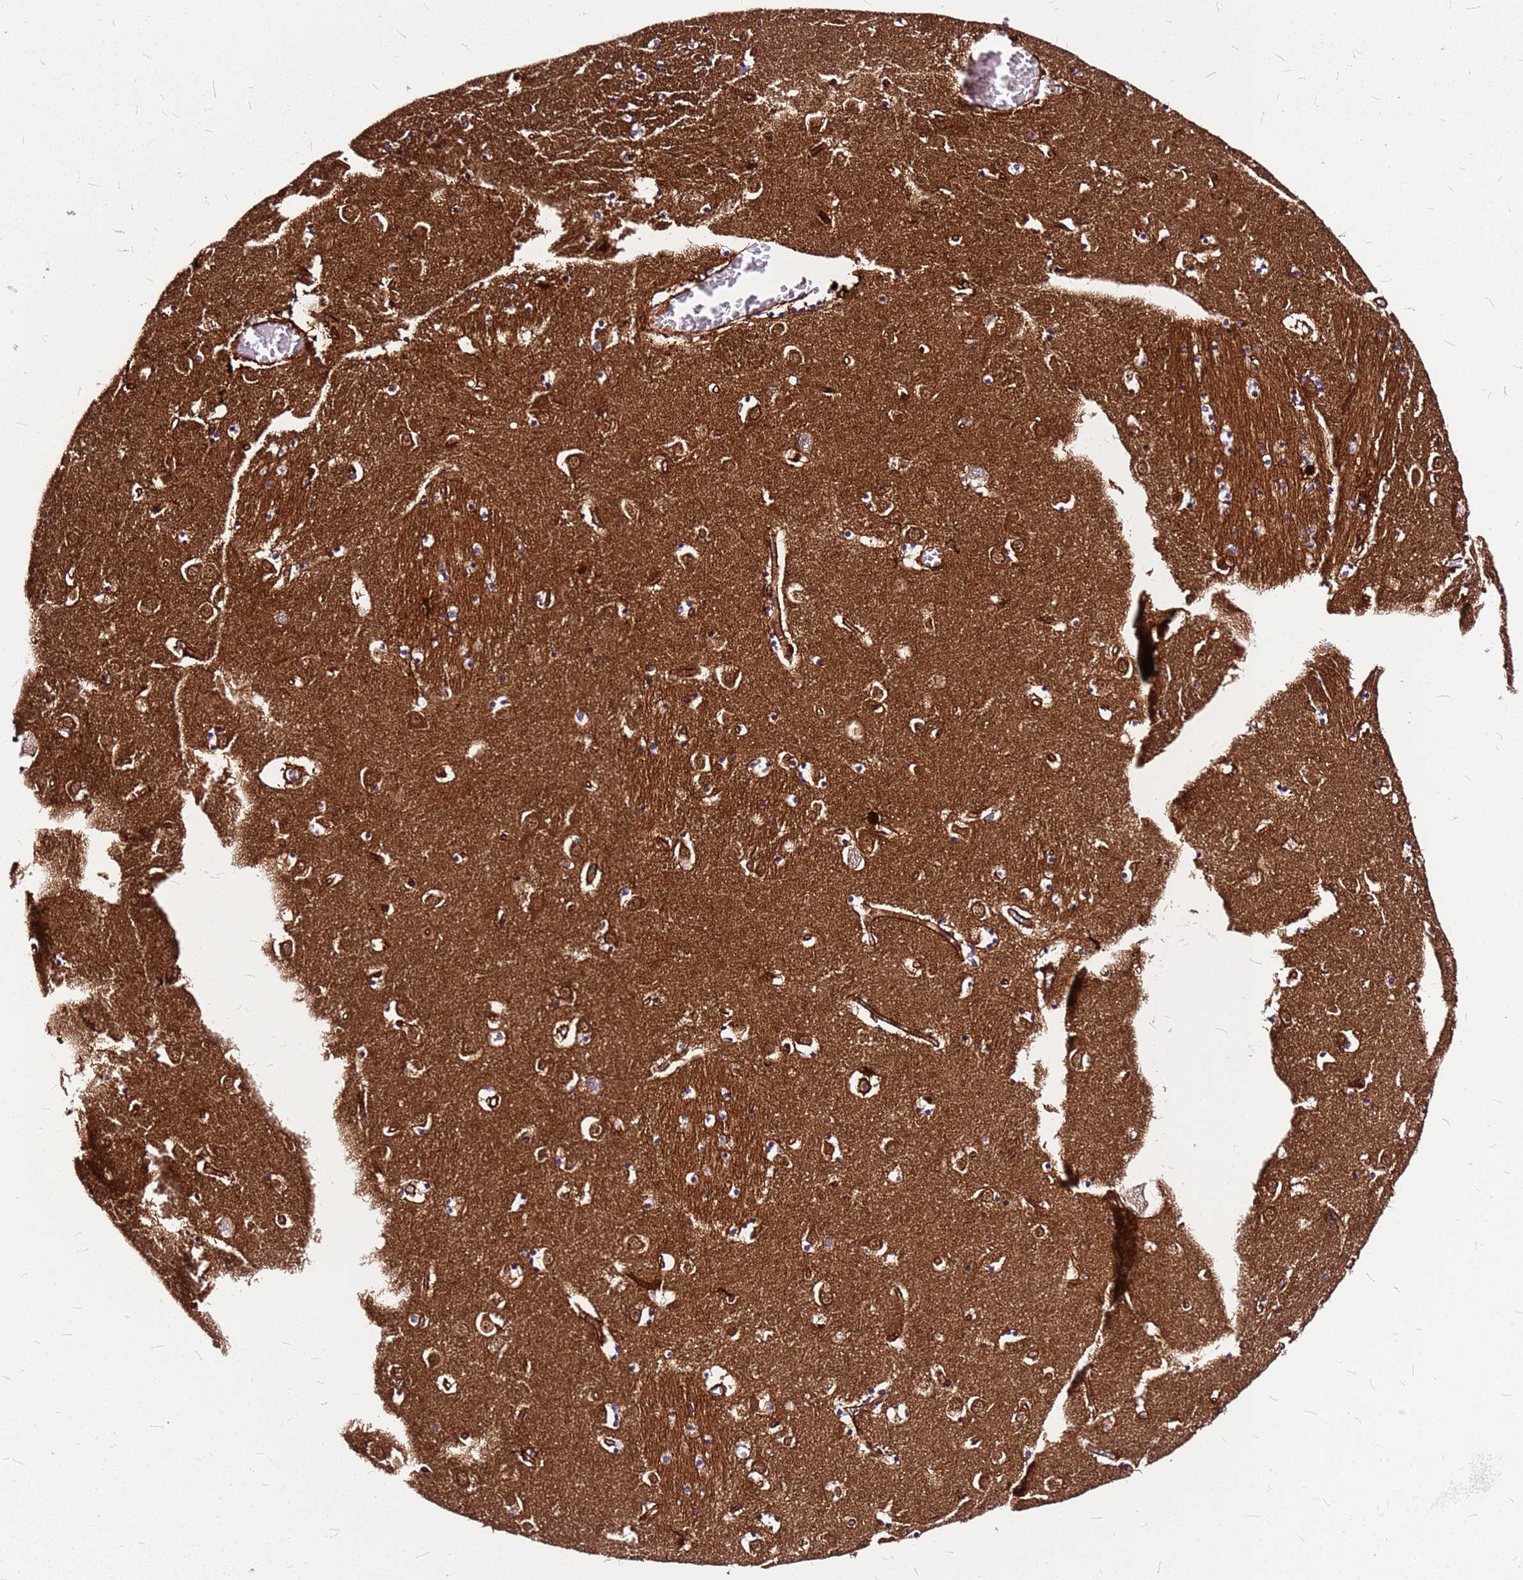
{"staining": {"intensity": "weak", "quantity": "25%-75%", "location": "cytoplasmic/membranous"}, "tissue": "caudate", "cell_type": "Glial cells", "image_type": "normal", "snomed": [{"axis": "morphology", "description": "Normal tissue, NOS"}, {"axis": "topography", "description": "Lateral ventricle wall"}], "caption": "The histopathology image demonstrates a brown stain indicating the presence of a protein in the cytoplasmic/membranous of glial cells in caudate. The staining is performed using DAB (3,3'-diaminobenzidine) brown chromogen to label protein expression. The nuclei are counter-stained blue using hematoxylin.", "gene": "TOPAZ1", "patient": {"sex": "male", "age": 70}}